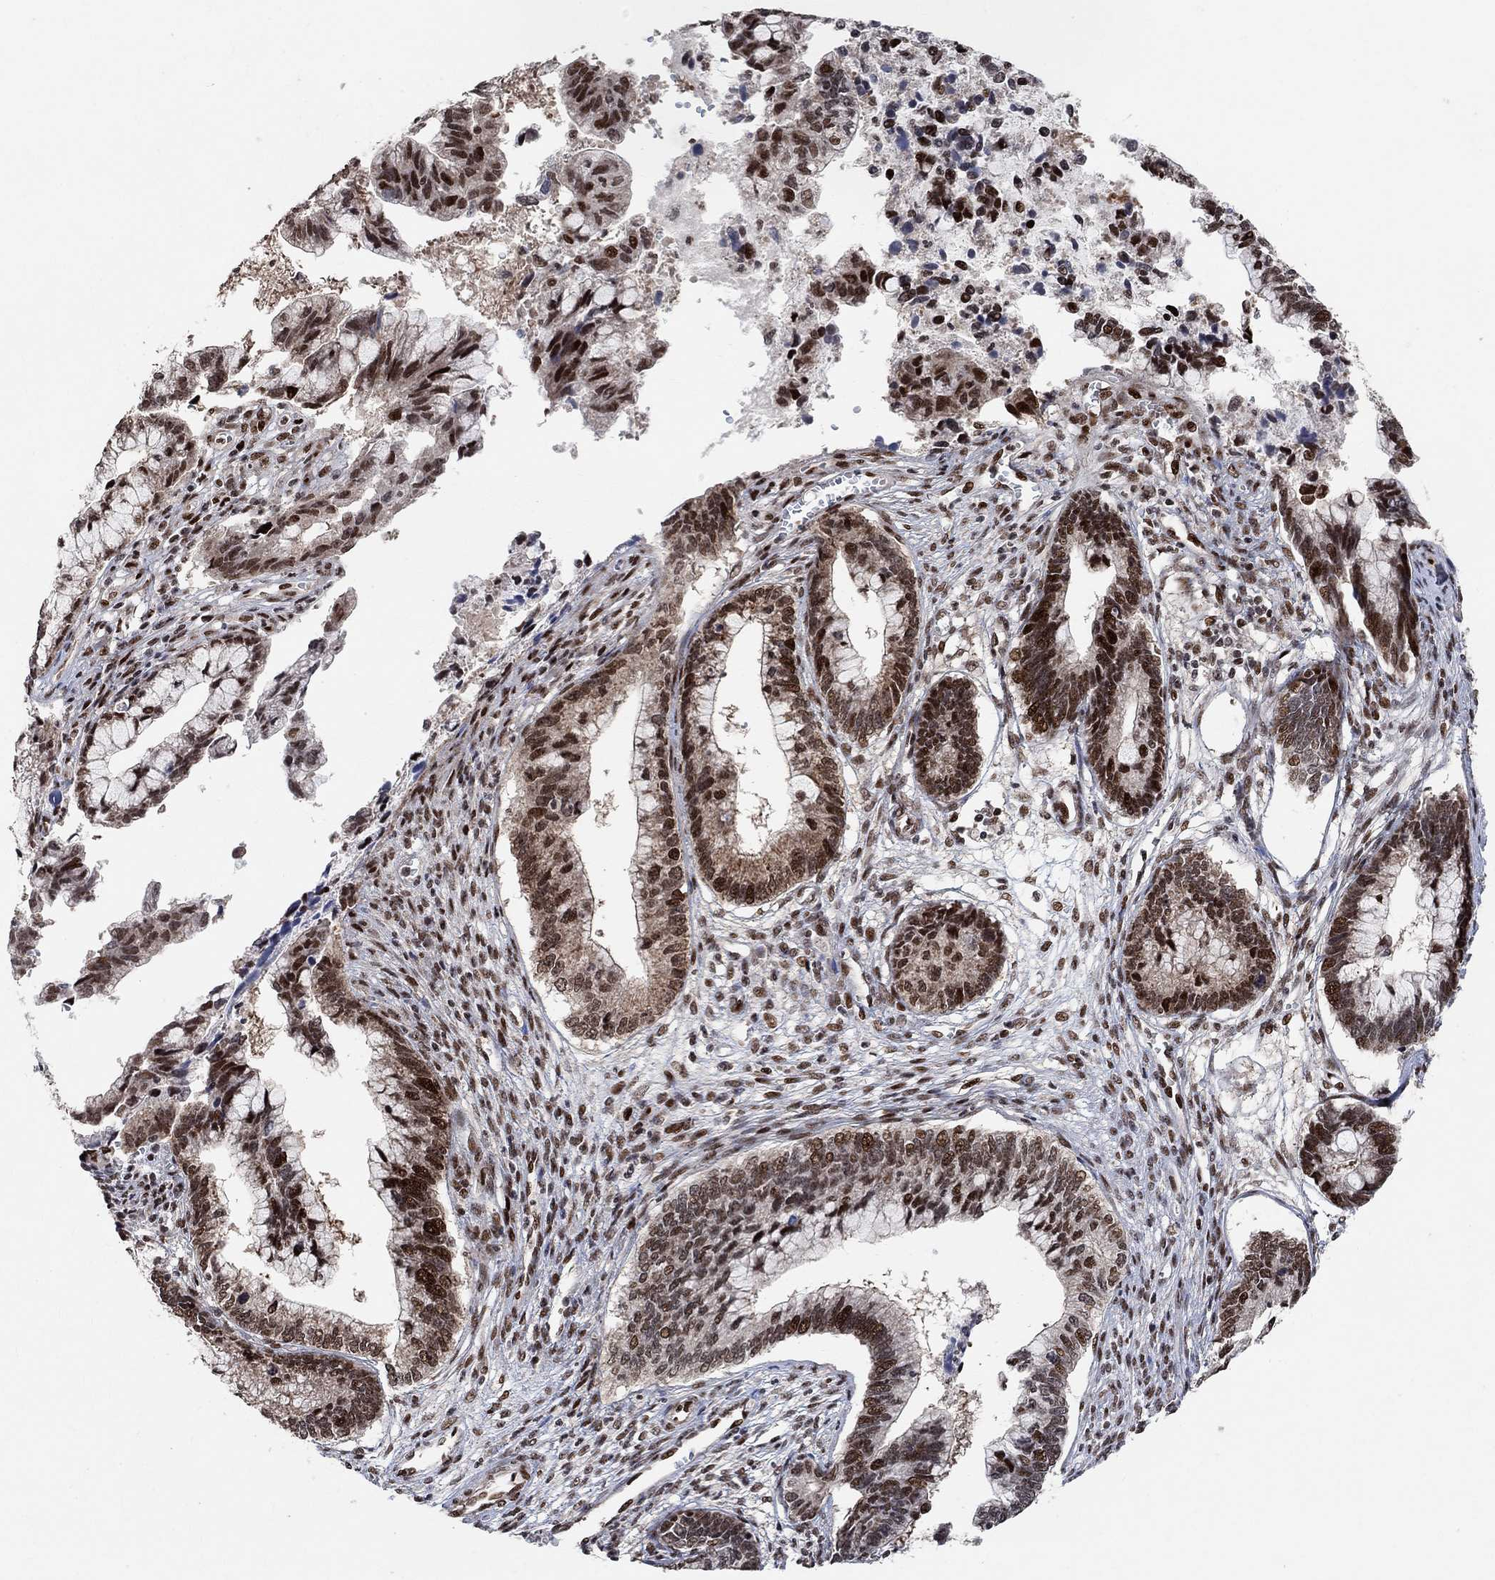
{"staining": {"intensity": "strong", "quantity": ">75%", "location": "nuclear"}, "tissue": "cervical cancer", "cell_type": "Tumor cells", "image_type": "cancer", "snomed": [{"axis": "morphology", "description": "Adenocarcinoma, NOS"}, {"axis": "topography", "description": "Cervix"}], "caption": "Cervical cancer (adenocarcinoma) stained for a protein displays strong nuclear positivity in tumor cells.", "gene": "E4F1", "patient": {"sex": "female", "age": 44}}